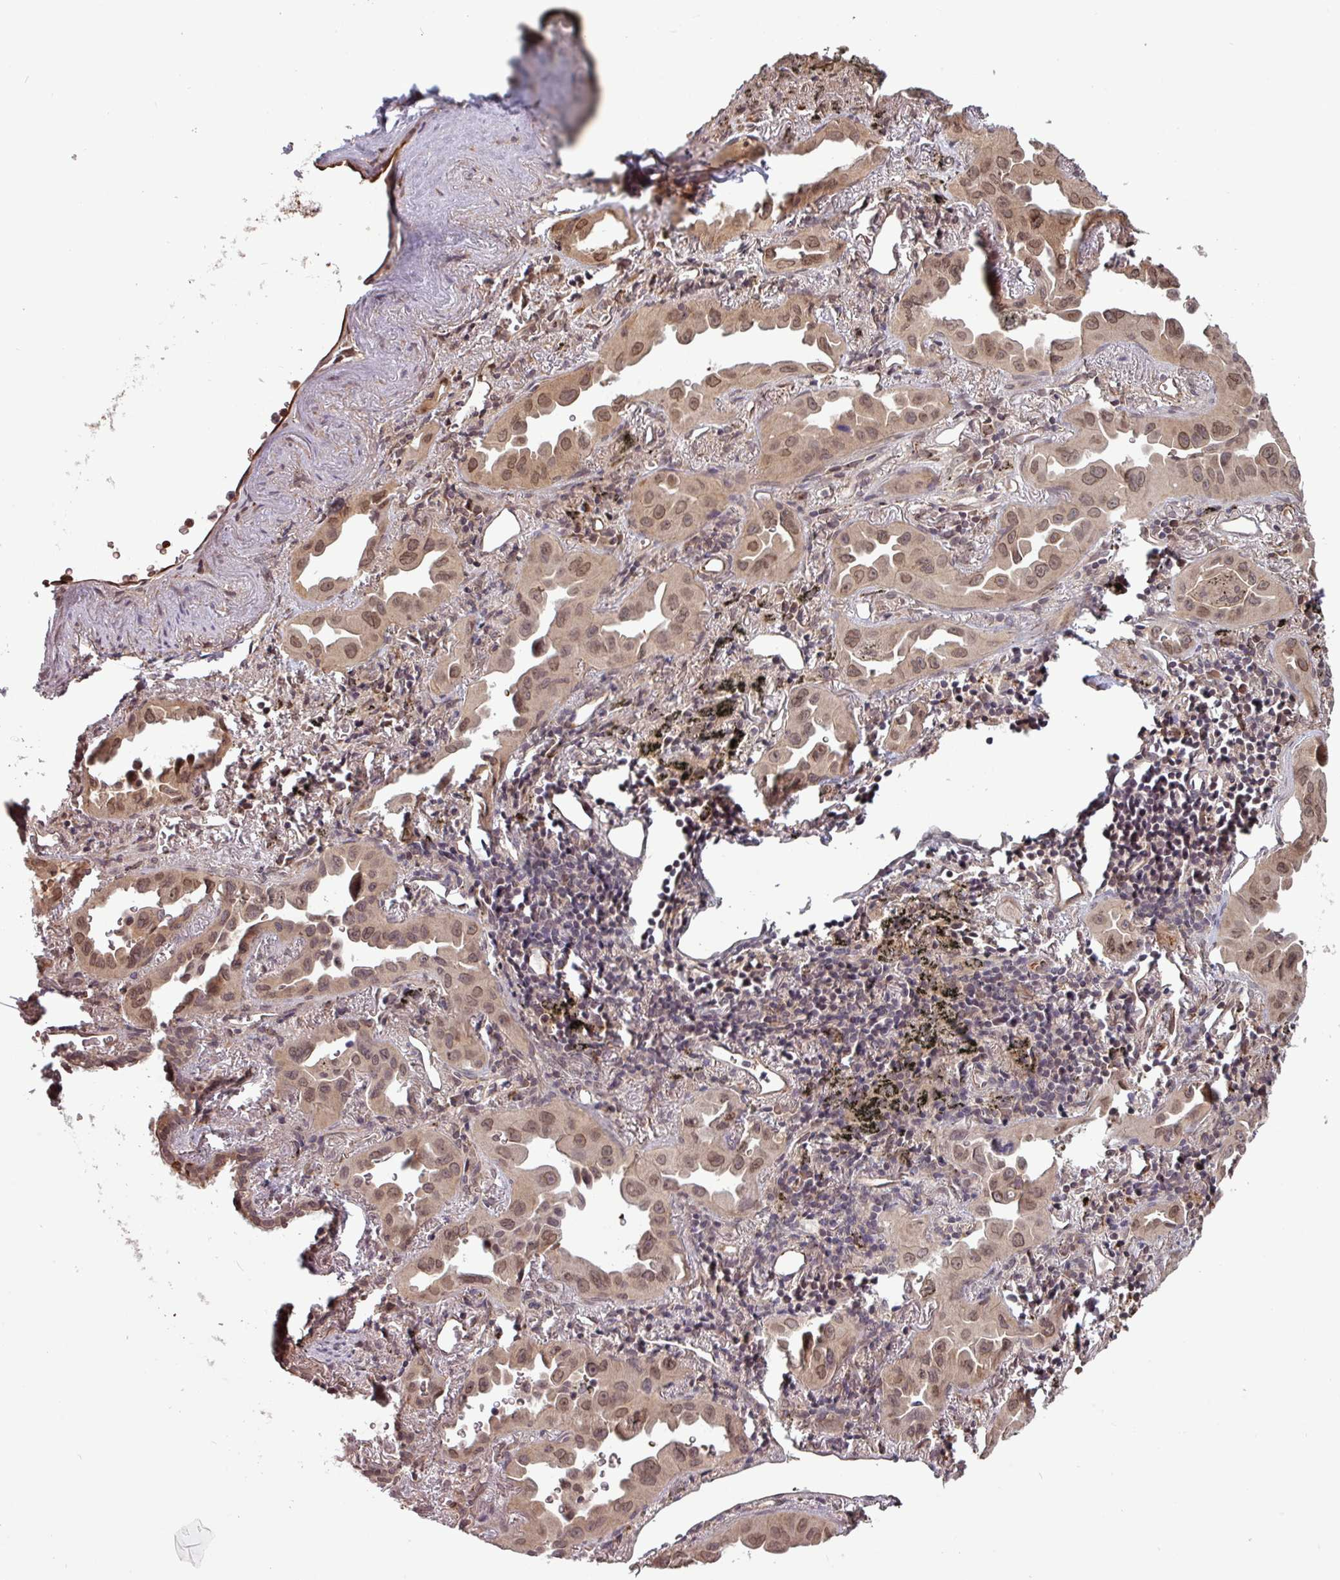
{"staining": {"intensity": "moderate", "quantity": ">75%", "location": "cytoplasmic/membranous,nuclear"}, "tissue": "lung cancer", "cell_type": "Tumor cells", "image_type": "cancer", "snomed": [{"axis": "morphology", "description": "Adenocarcinoma, NOS"}, {"axis": "topography", "description": "Lung"}], "caption": "Tumor cells exhibit medium levels of moderate cytoplasmic/membranous and nuclear positivity in about >75% of cells in human adenocarcinoma (lung).", "gene": "RBM4B", "patient": {"sex": "male", "age": 68}}